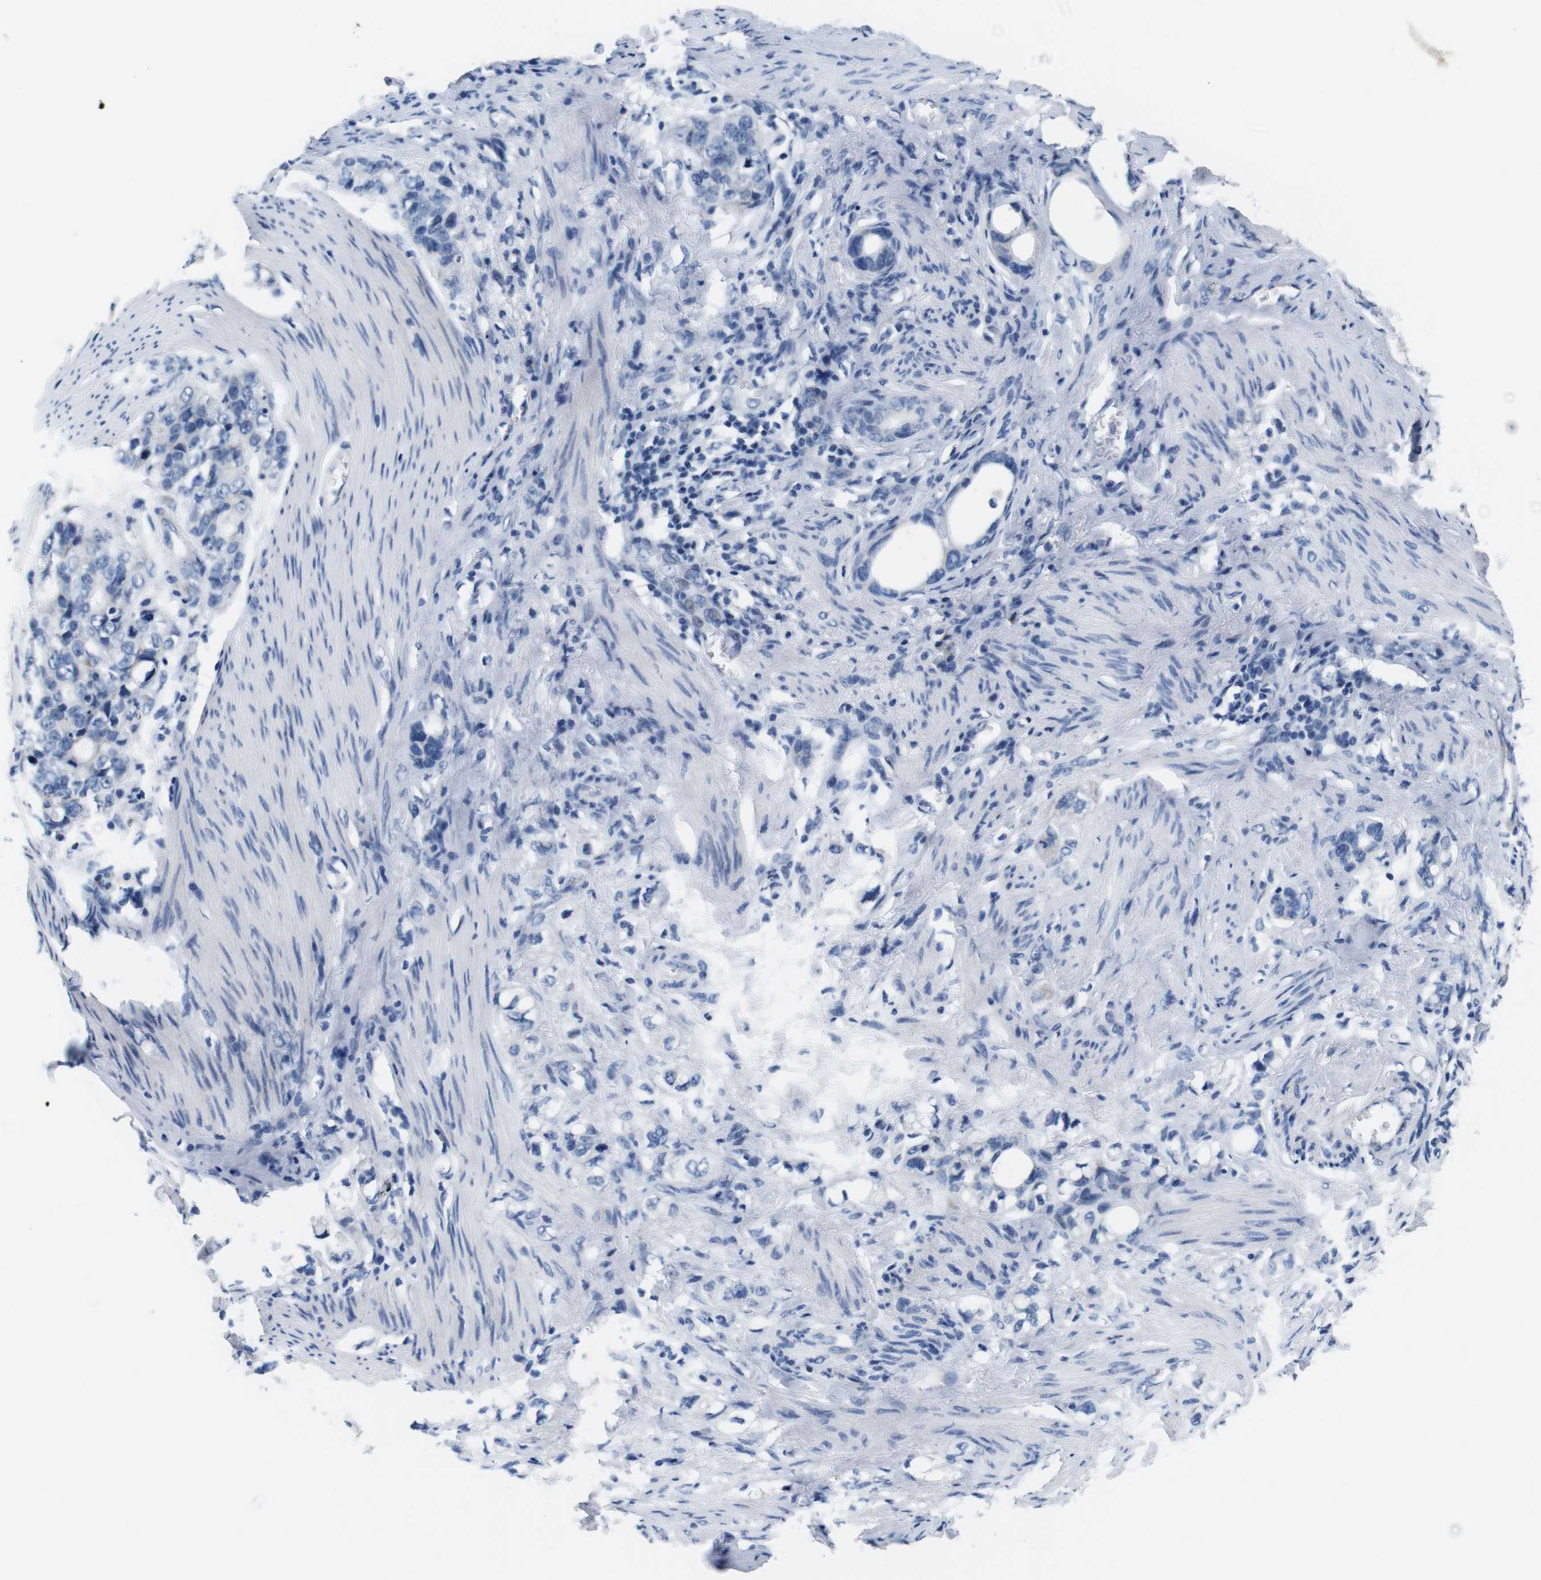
{"staining": {"intensity": "negative", "quantity": "none", "location": "none"}, "tissue": "stomach cancer", "cell_type": "Tumor cells", "image_type": "cancer", "snomed": [{"axis": "morphology", "description": "Adenocarcinoma, NOS"}, {"axis": "topography", "description": "Stomach"}], "caption": "Tumor cells show no significant positivity in stomach adenocarcinoma.", "gene": "GOLGA2", "patient": {"sex": "female", "age": 75}}